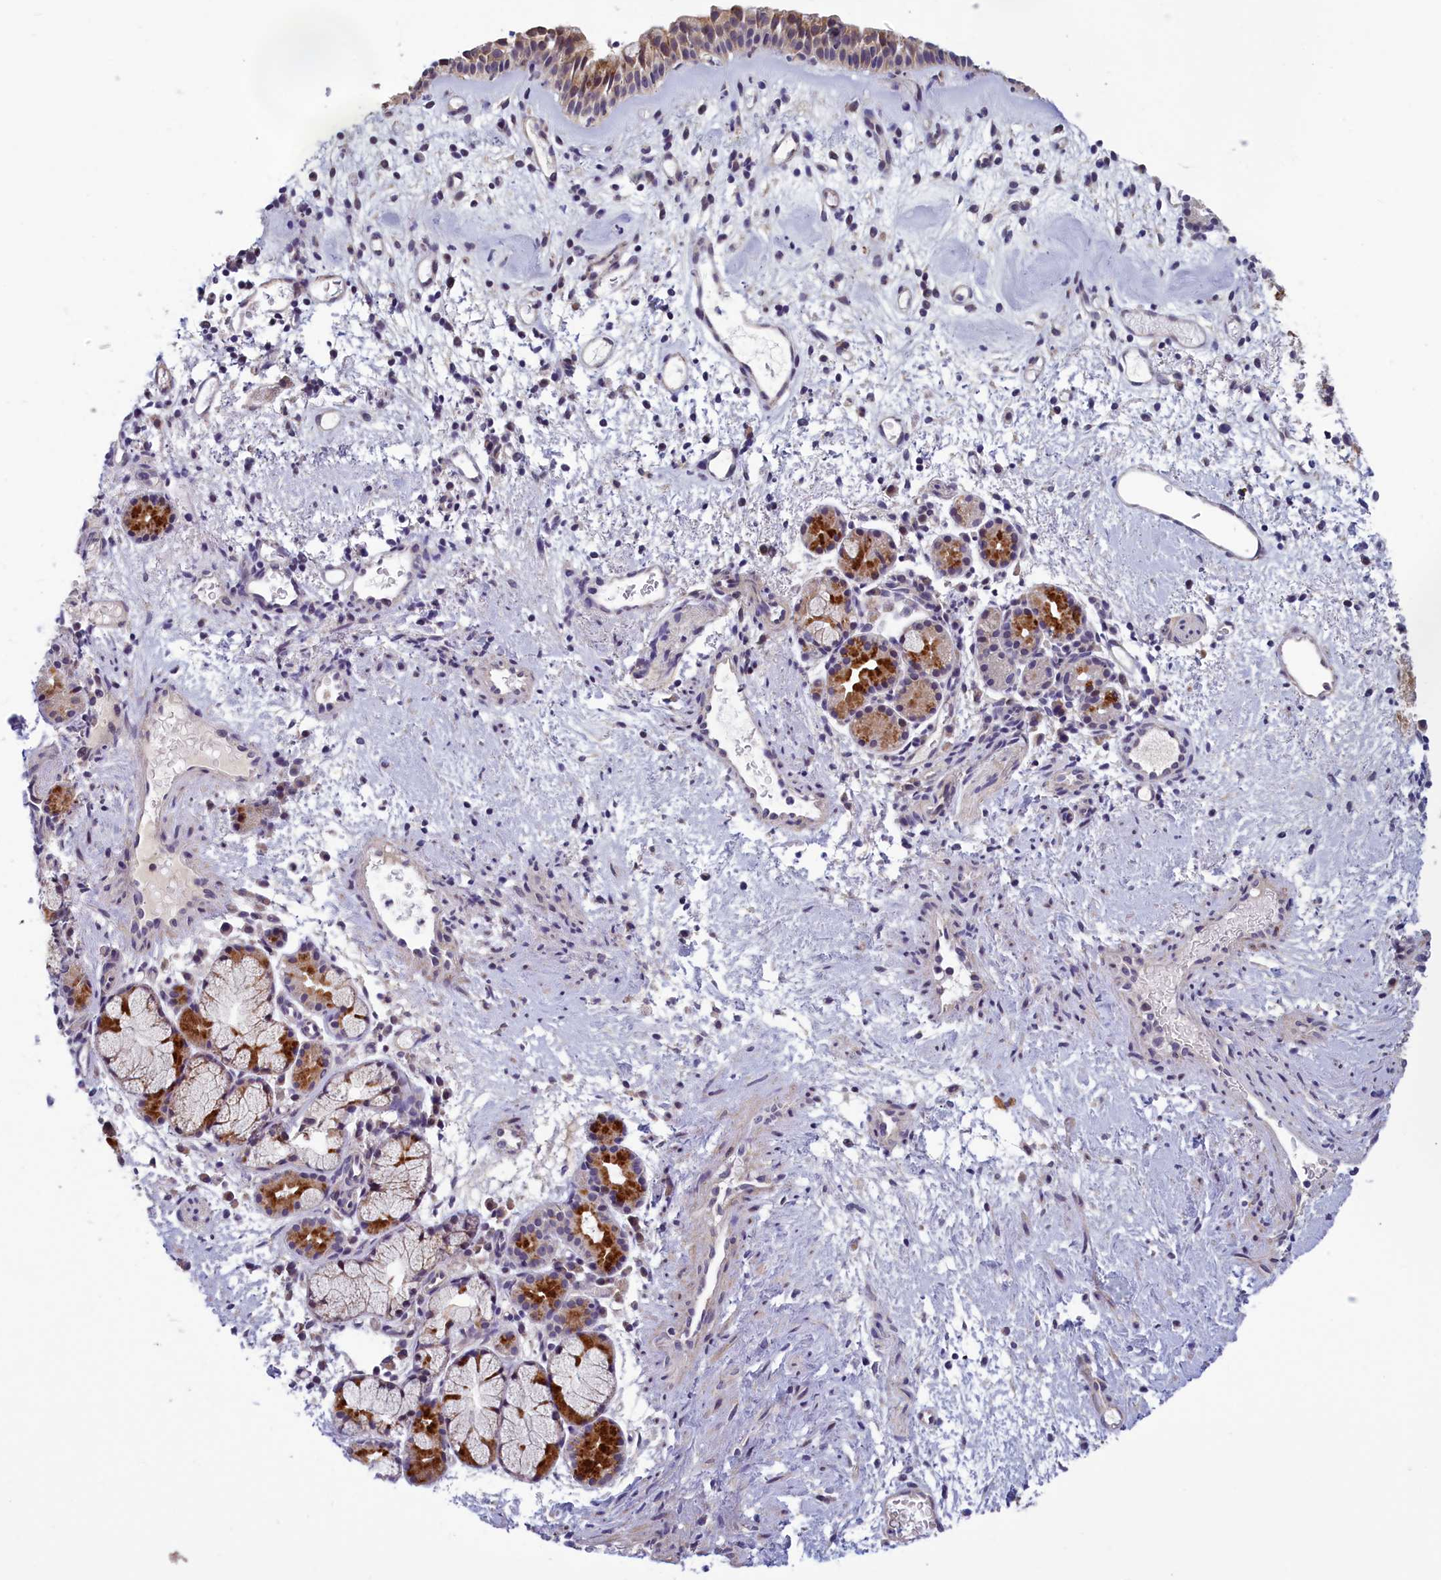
{"staining": {"intensity": "moderate", "quantity": "25%-75%", "location": "cytoplasmic/membranous"}, "tissue": "nasopharynx", "cell_type": "Respiratory epithelial cells", "image_type": "normal", "snomed": [{"axis": "morphology", "description": "Normal tissue, NOS"}, {"axis": "topography", "description": "Nasopharynx"}], "caption": "The histopathology image displays immunohistochemical staining of benign nasopharynx. There is moderate cytoplasmic/membranous expression is present in about 25%-75% of respiratory epithelial cells. (brown staining indicates protein expression, while blue staining denotes nuclei).", "gene": "HECA", "patient": {"sex": "male", "age": 82}}